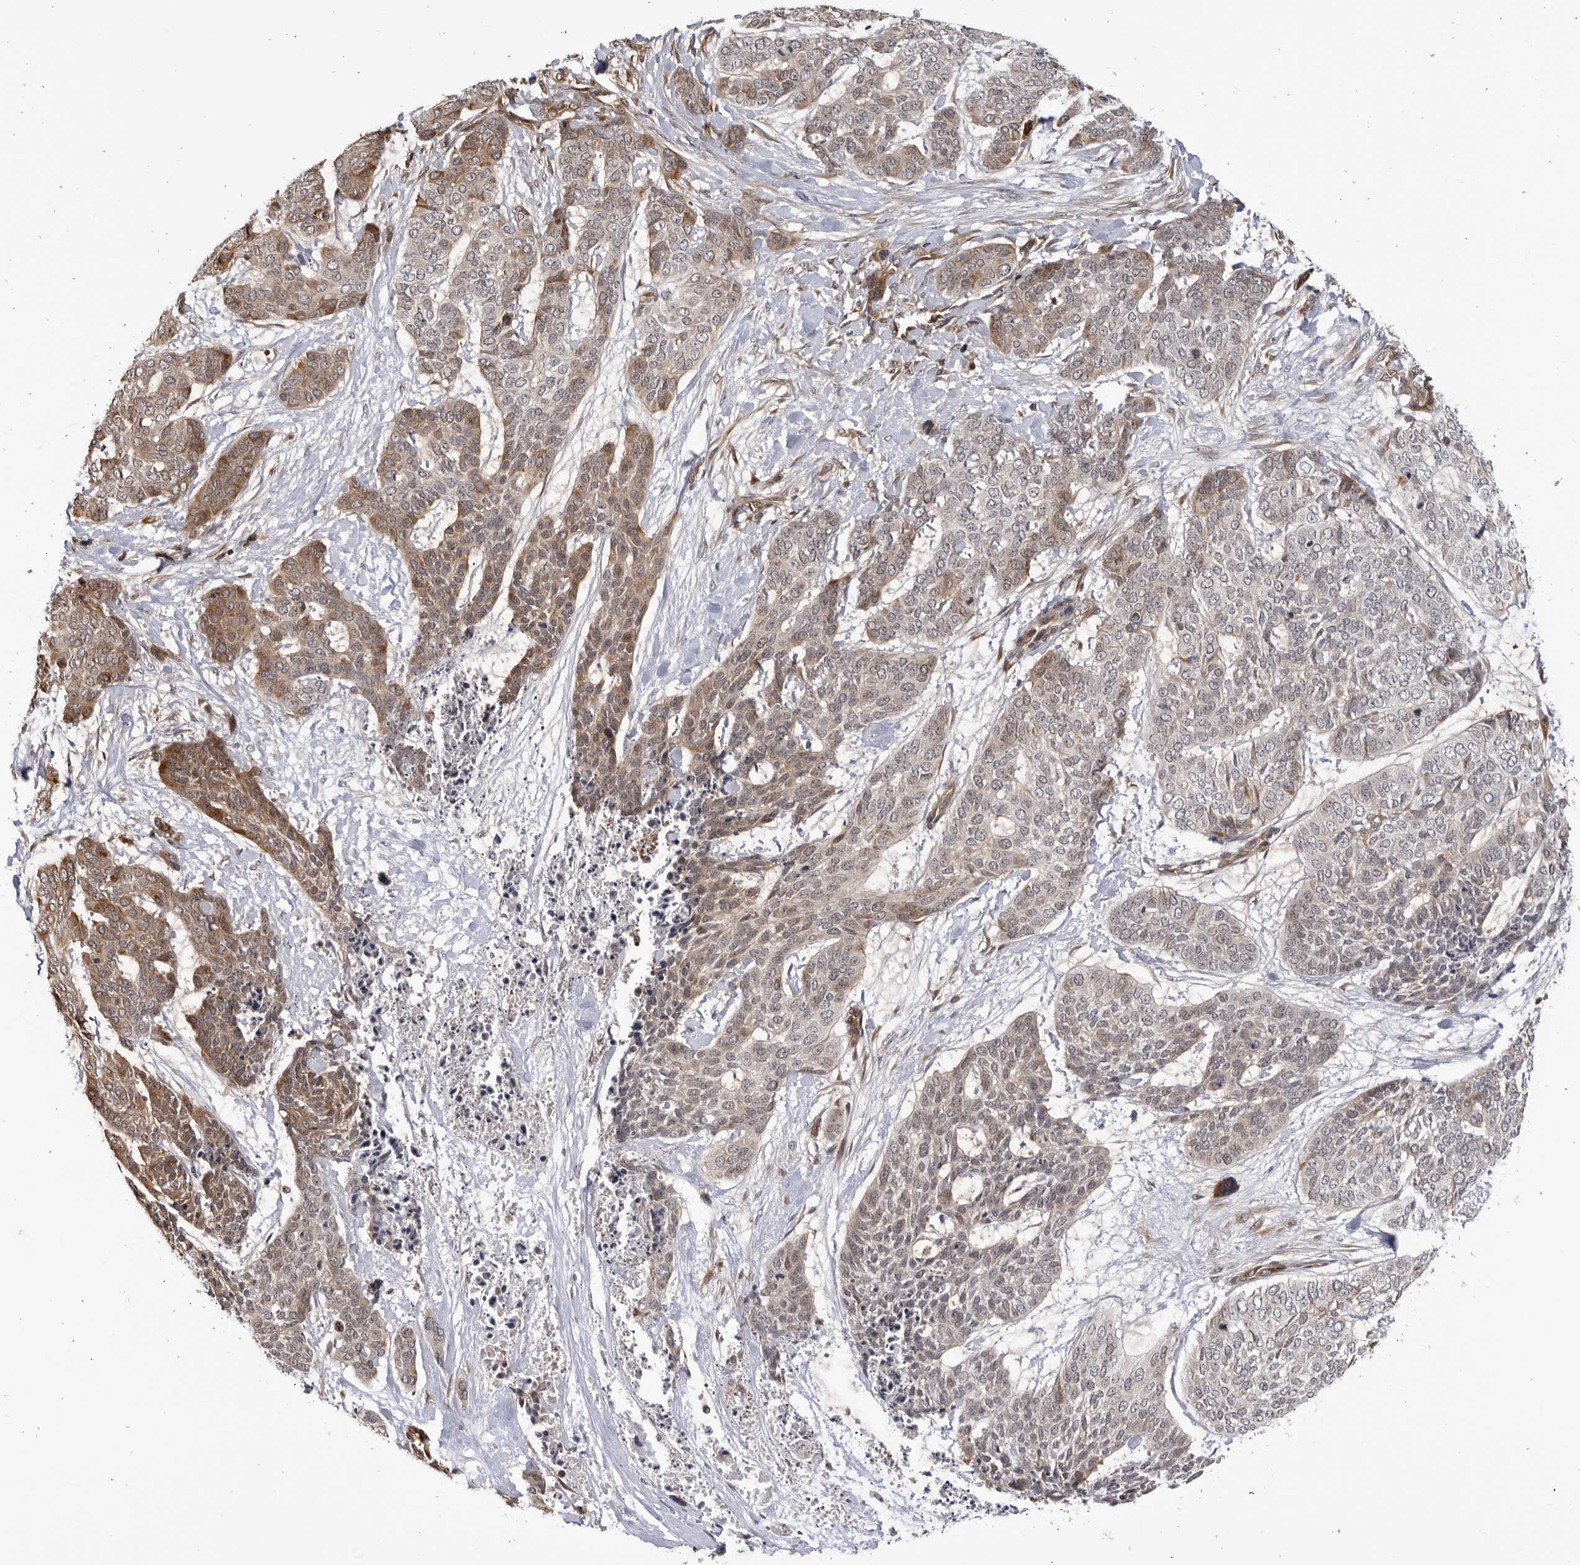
{"staining": {"intensity": "moderate", "quantity": ">75%", "location": "cytoplasmic/membranous"}, "tissue": "skin cancer", "cell_type": "Tumor cells", "image_type": "cancer", "snomed": [{"axis": "morphology", "description": "Basal cell carcinoma"}, {"axis": "topography", "description": "Skin"}], "caption": "The histopathology image demonstrates staining of skin cancer, revealing moderate cytoplasmic/membranous protein positivity (brown color) within tumor cells. The staining was performed using DAB to visualize the protein expression in brown, while the nuclei were stained in blue with hematoxylin (Magnification: 20x).", "gene": "CNBD1", "patient": {"sex": "female", "age": 64}}